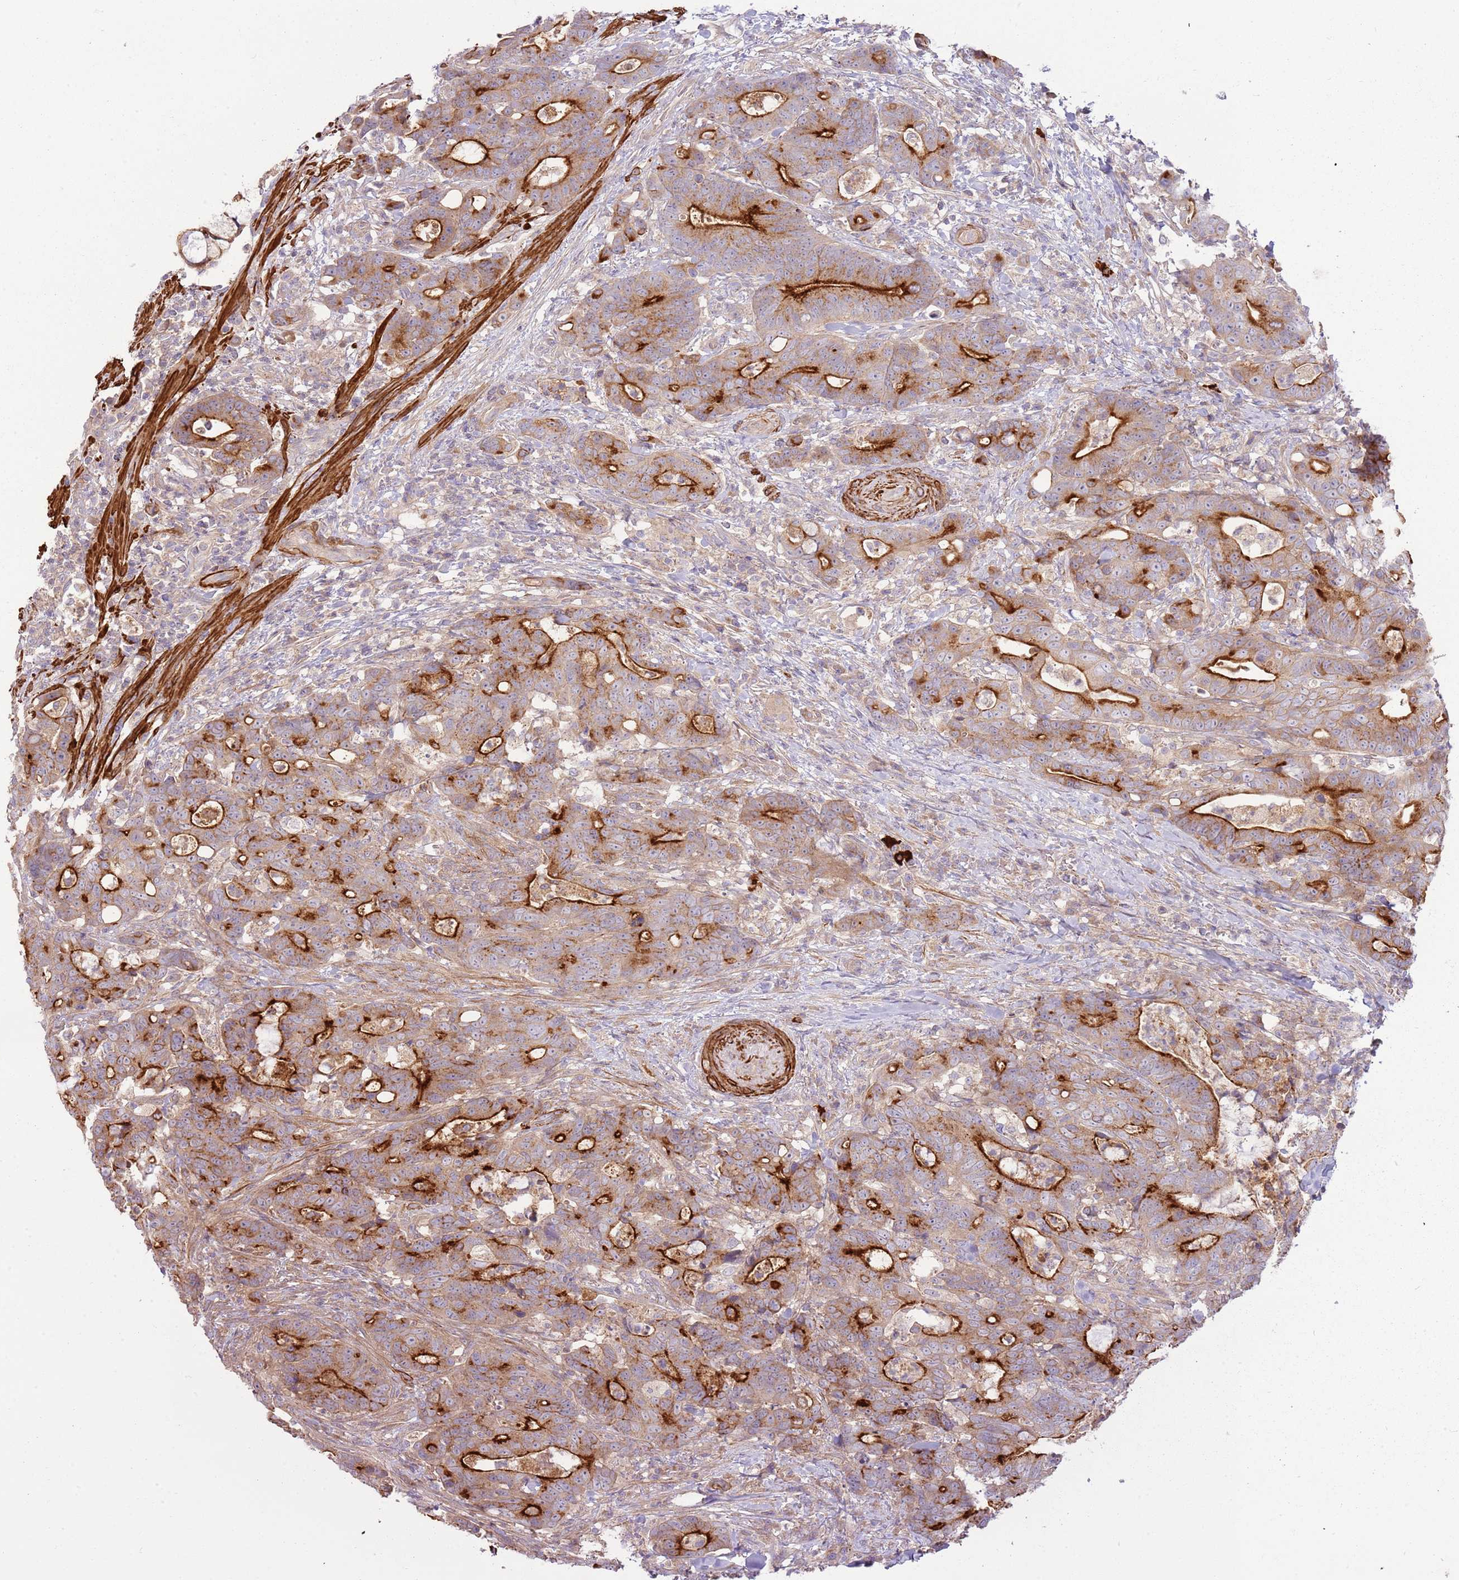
{"staining": {"intensity": "strong", "quantity": "25%-75%", "location": "cytoplasmic/membranous"}, "tissue": "colorectal cancer", "cell_type": "Tumor cells", "image_type": "cancer", "snomed": [{"axis": "morphology", "description": "Adenocarcinoma, NOS"}, {"axis": "topography", "description": "Colon"}], "caption": "Immunohistochemical staining of colorectal adenocarcinoma shows high levels of strong cytoplasmic/membranous protein expression in about 25%-75% of tumor cells.", "gene": "RNF128", "patient": {"sex": "female", "age": 82}}